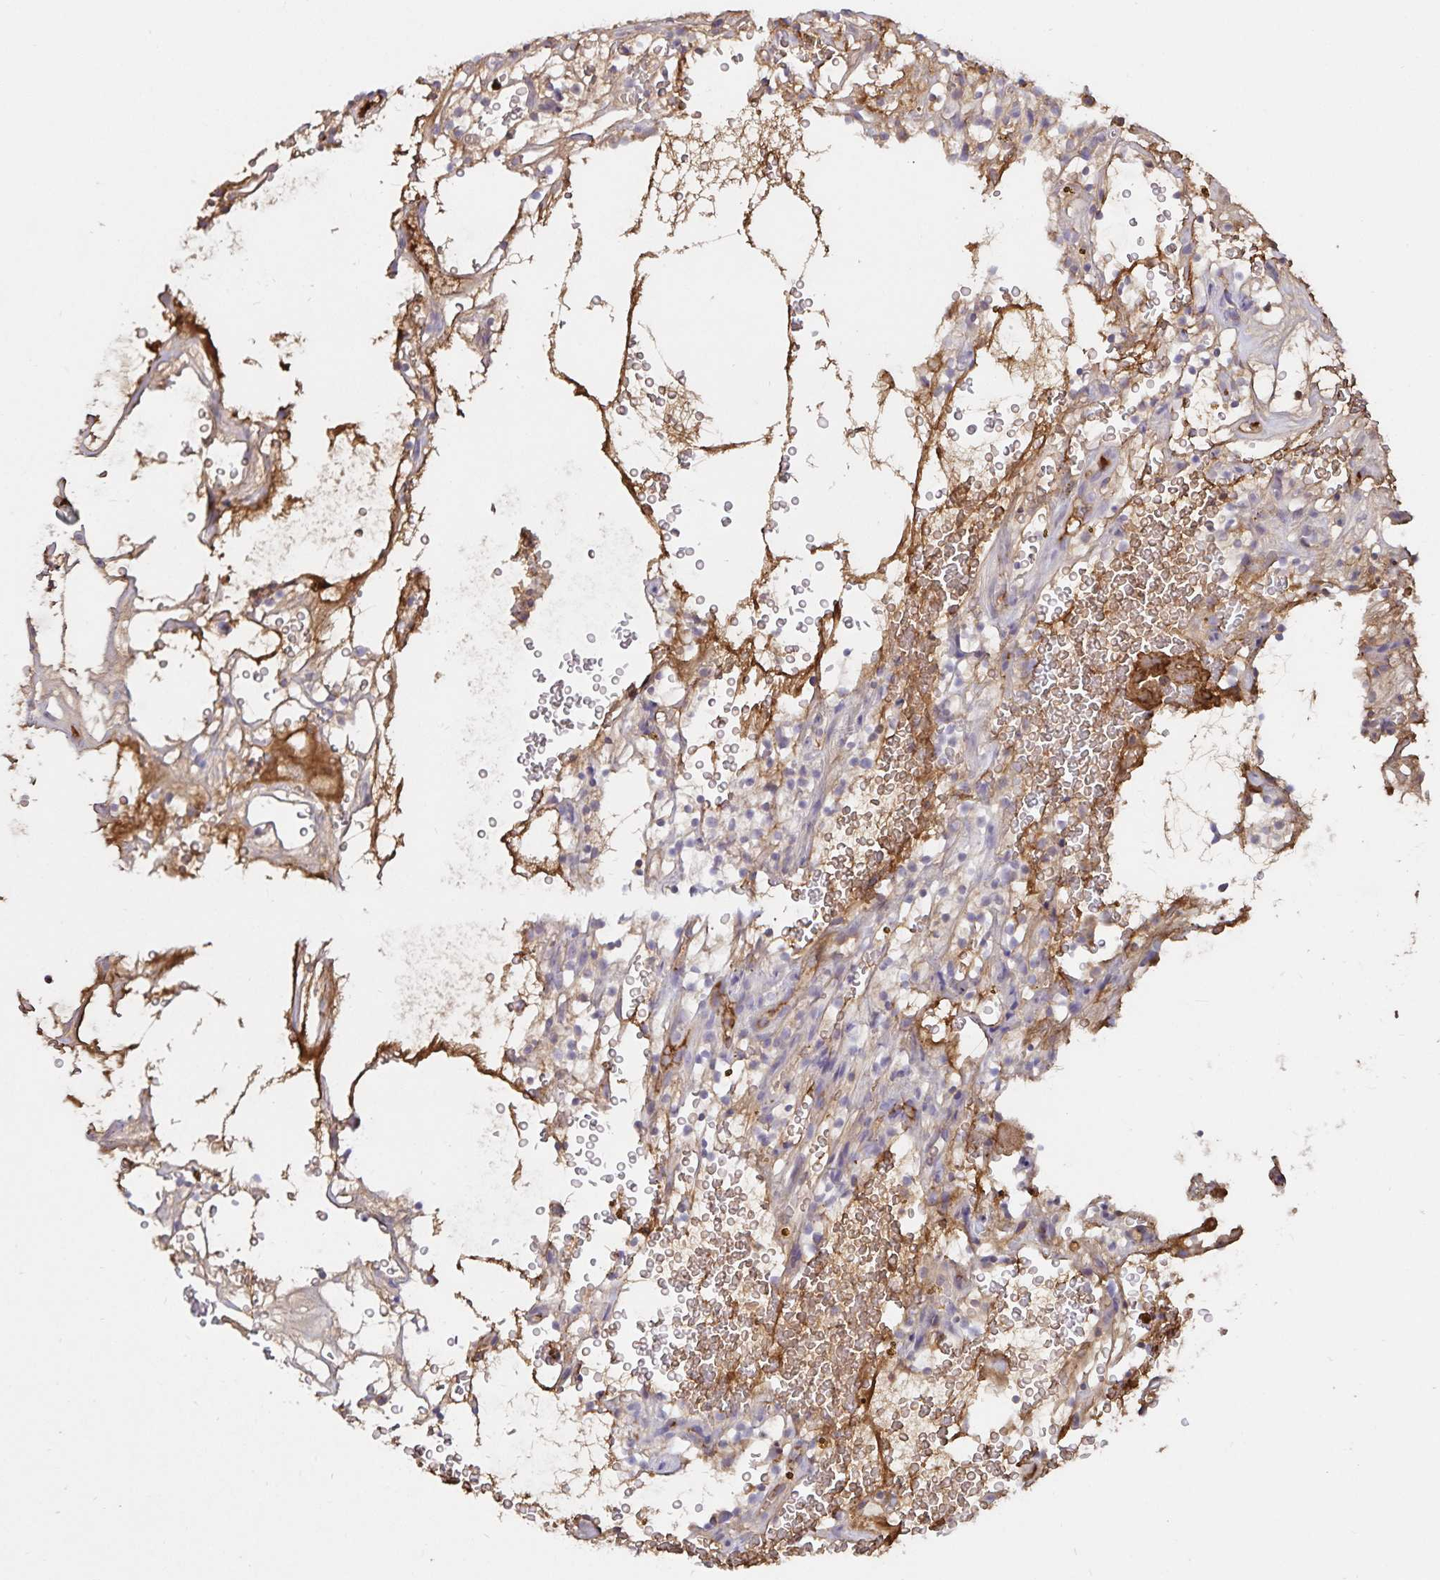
{"staining": {"intensity": "weak", "quantity": "<25%", "location": "cytoplasmic/membranous"}, "tissue": "renal cancer", "cell_type": "Tumor cells", "image_type": "cancer", "snomed": [{"axis": "morphology", "description": "Adenocarcinoma, NOS"}, {"axis": "topography", "description": "Kidney"}], "caption": "IHC photomicrograph of renal cancer (adenocarcinoma) stained for a protein (brown), which shows no expression in tumor cells.", "gene": "FGG", "patient": {"sex": "female", "age": 64}}